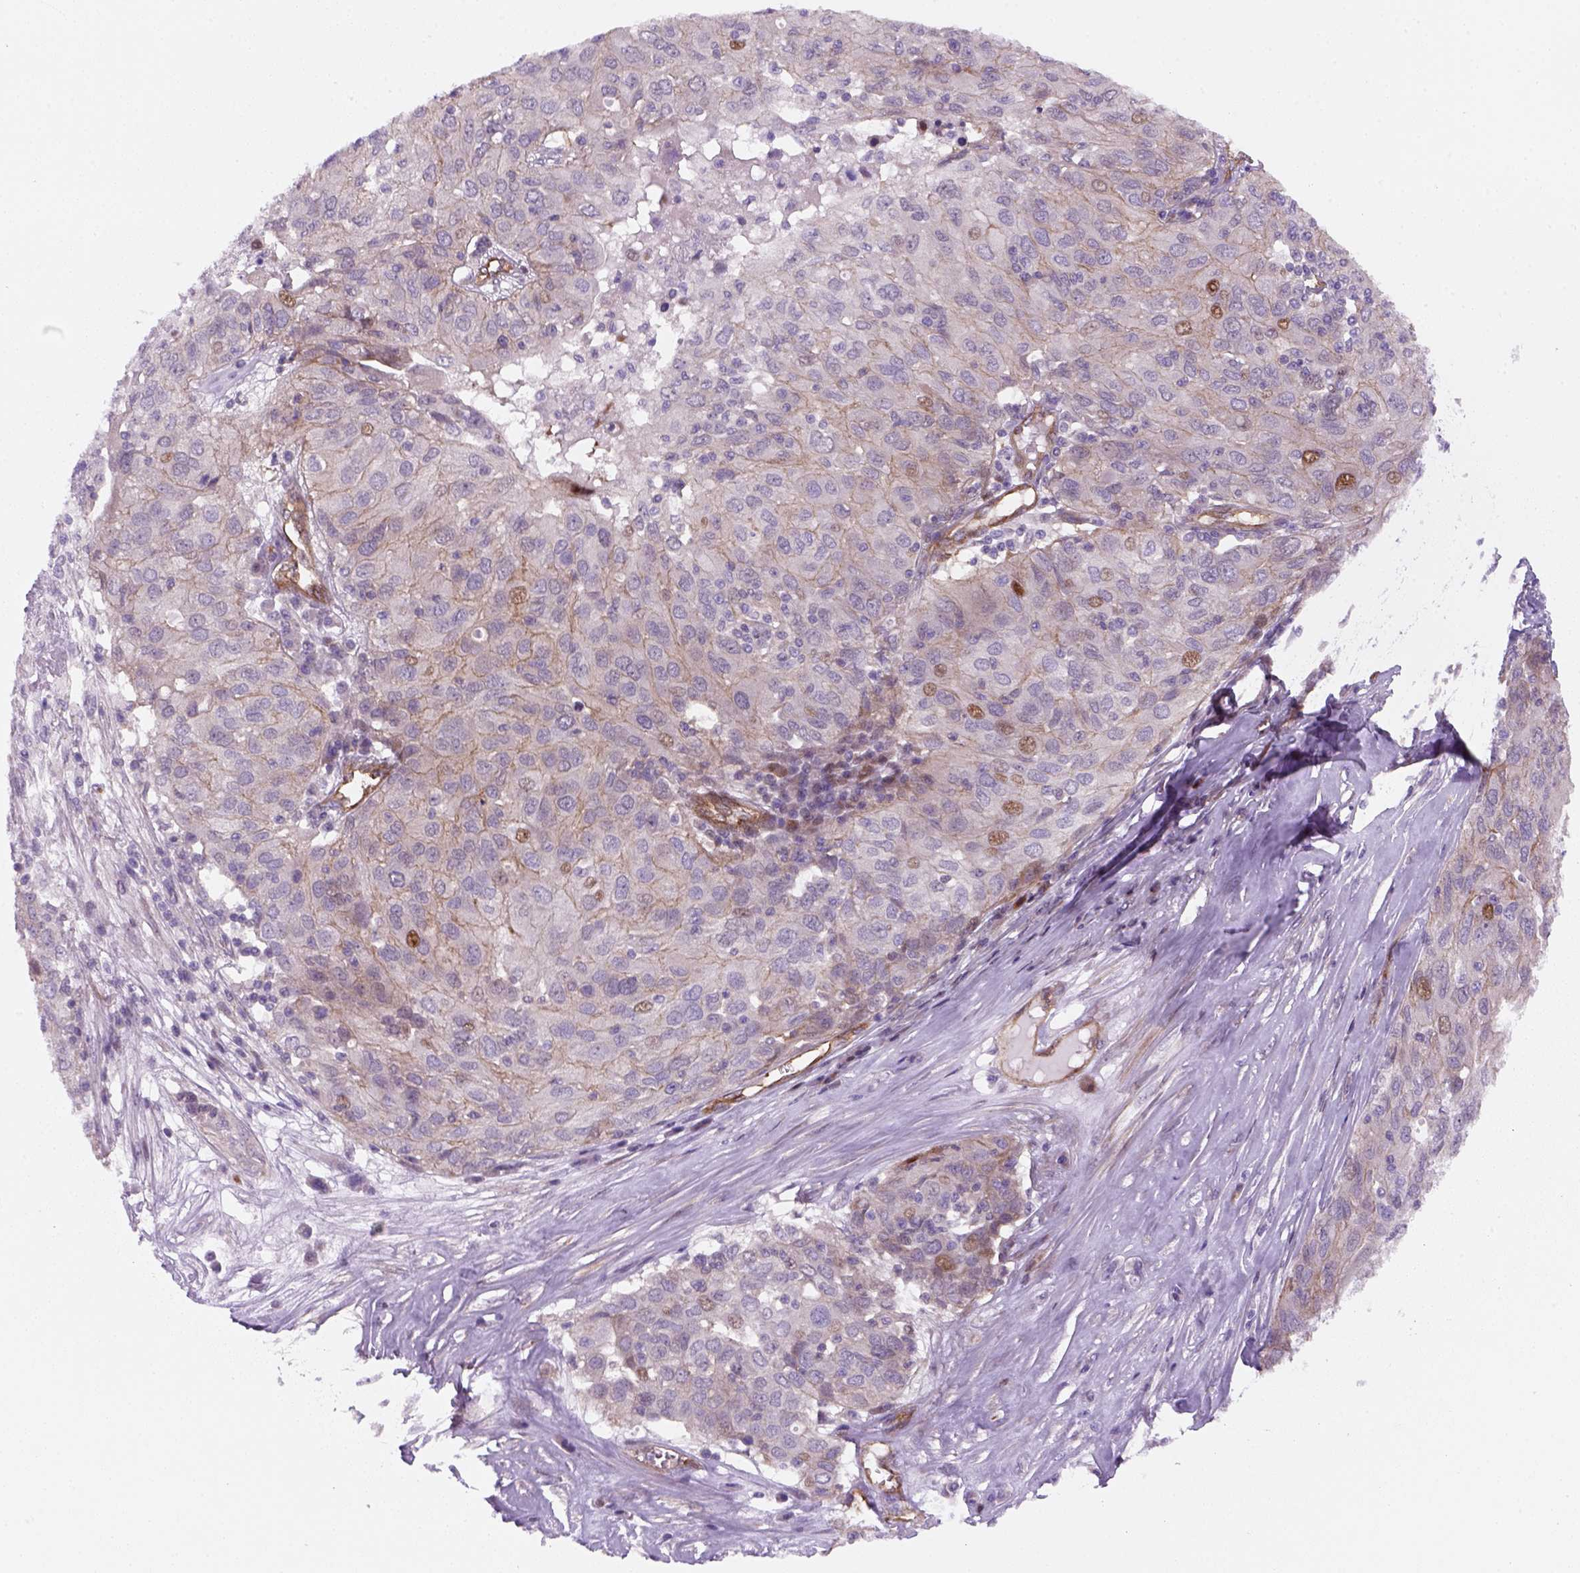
{"staining": {"intensity": "weak", "quantity": "25%-75%", "location": "cytoplasmic/membranous"}, "tissue": "ovarian cancer", "cell_type": "Tumor cells", "image_type": "cancer", "snomed": [{"axis": "morphology", "description": "Carcinoma, endometroid"}, {"axis": "topography", "description": "Ovary"}], "caption": "About 25%-75% of tumor cells in human ovarian cancer show weak cytoplasmic/membranous protein staining as visualized by brown immunohistochemical staining.", "gene": "VSTM5", "patient": {"sex": "female", "age": 50}}